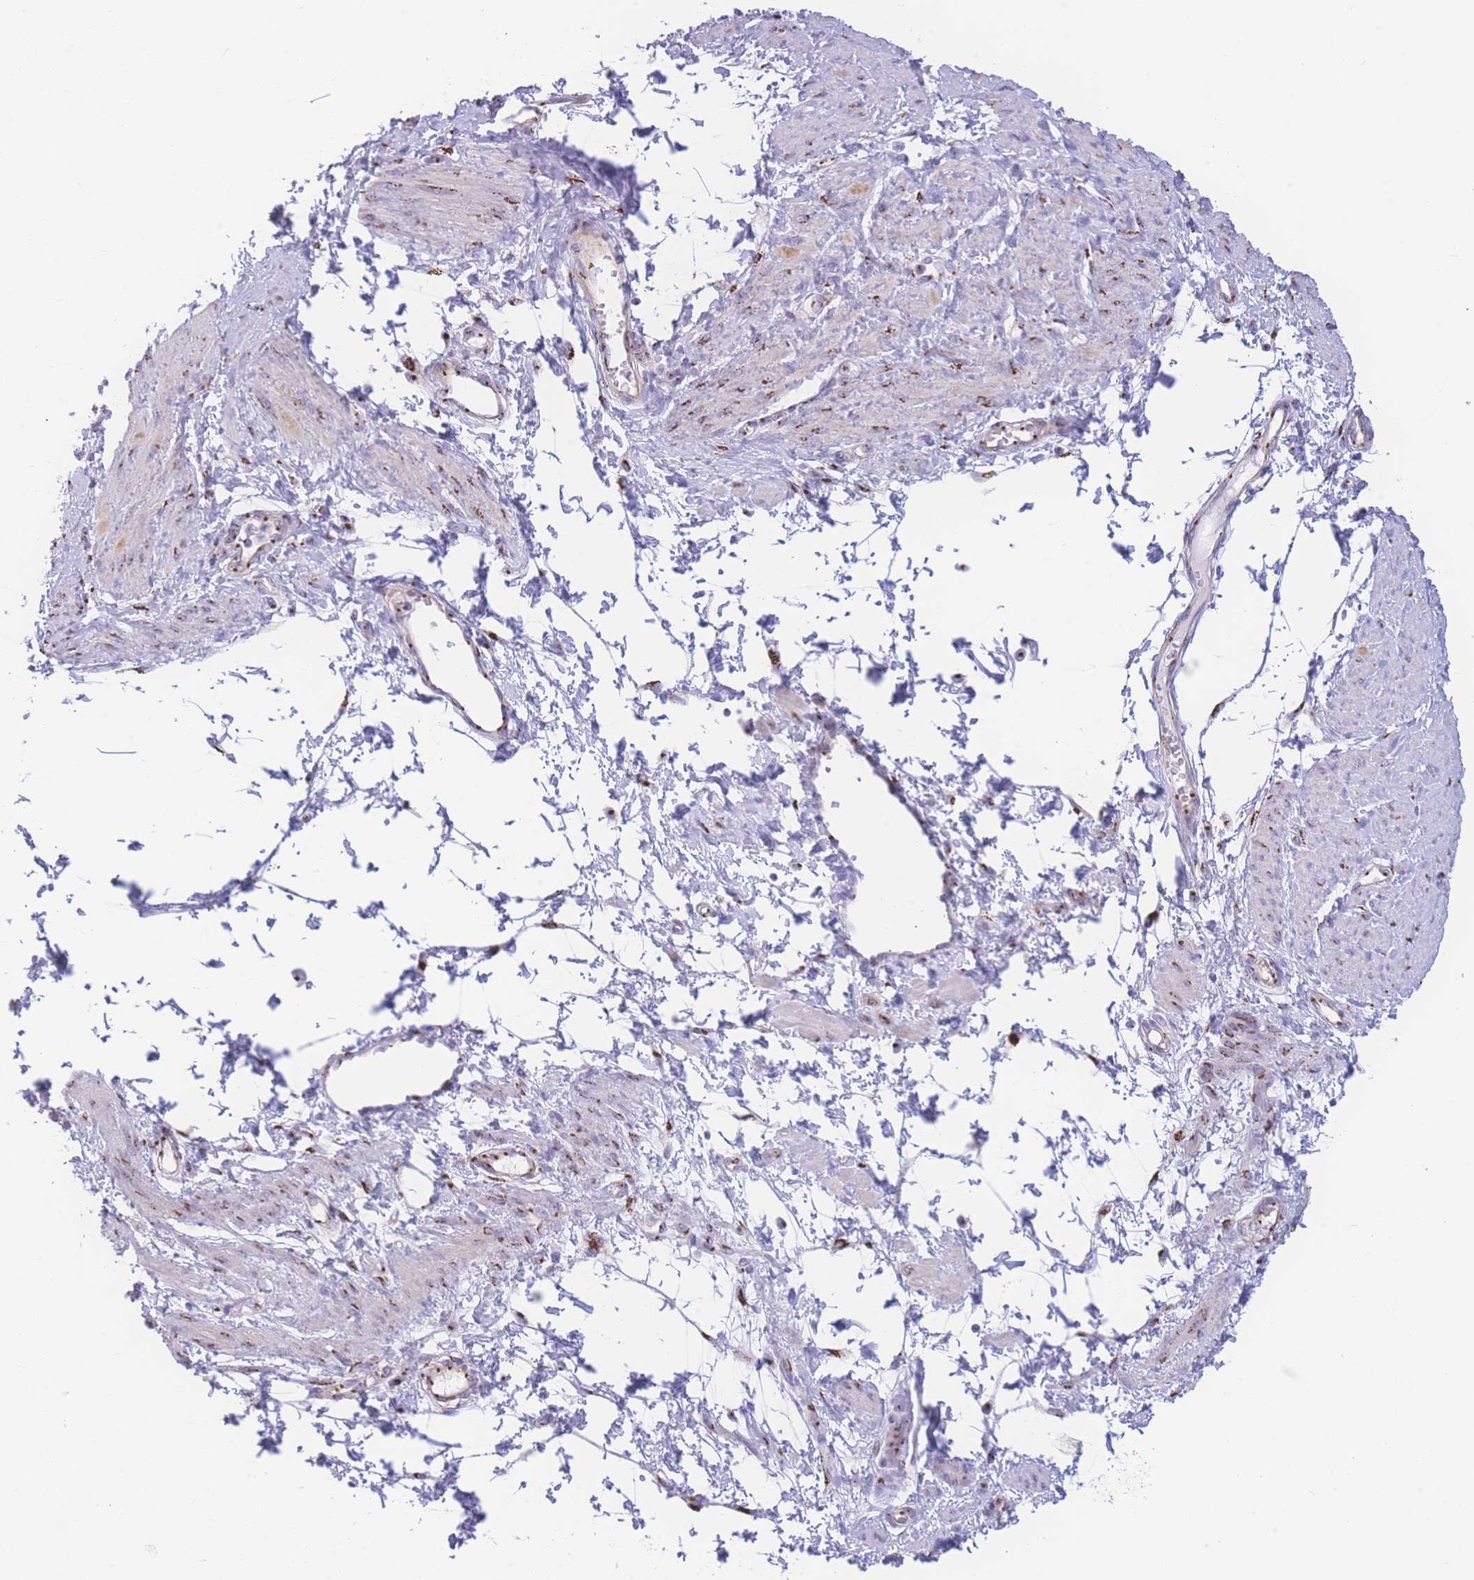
{"staining": {"intensity": "moderate", "quantity": "25%-75%", "location": "cytoplasmic/membranous"}, "tissue": "smooth muscle", "cell_type": "Smooth muscle cells", "image_type": "normal", "snomed": [{"axis": "morphology", "description": "Normal tissue, NOS"}, {"axis": "topography", "description": "Smooth muscle"}, {"axis": "topography", "description": "Uterus"}], "caption": "IHC photomicrograph of unremarkable smooth muscle: human smooth muscle stained using IHC shows medium levels of moderate protein expression localized specifically in the cytoplasmic/membranous of smooth muscle cells, appearing as a cytoplasmic/membranous brown color.", "gene": "GOLM2", "patient": {"sex": "female", "age": 39}}